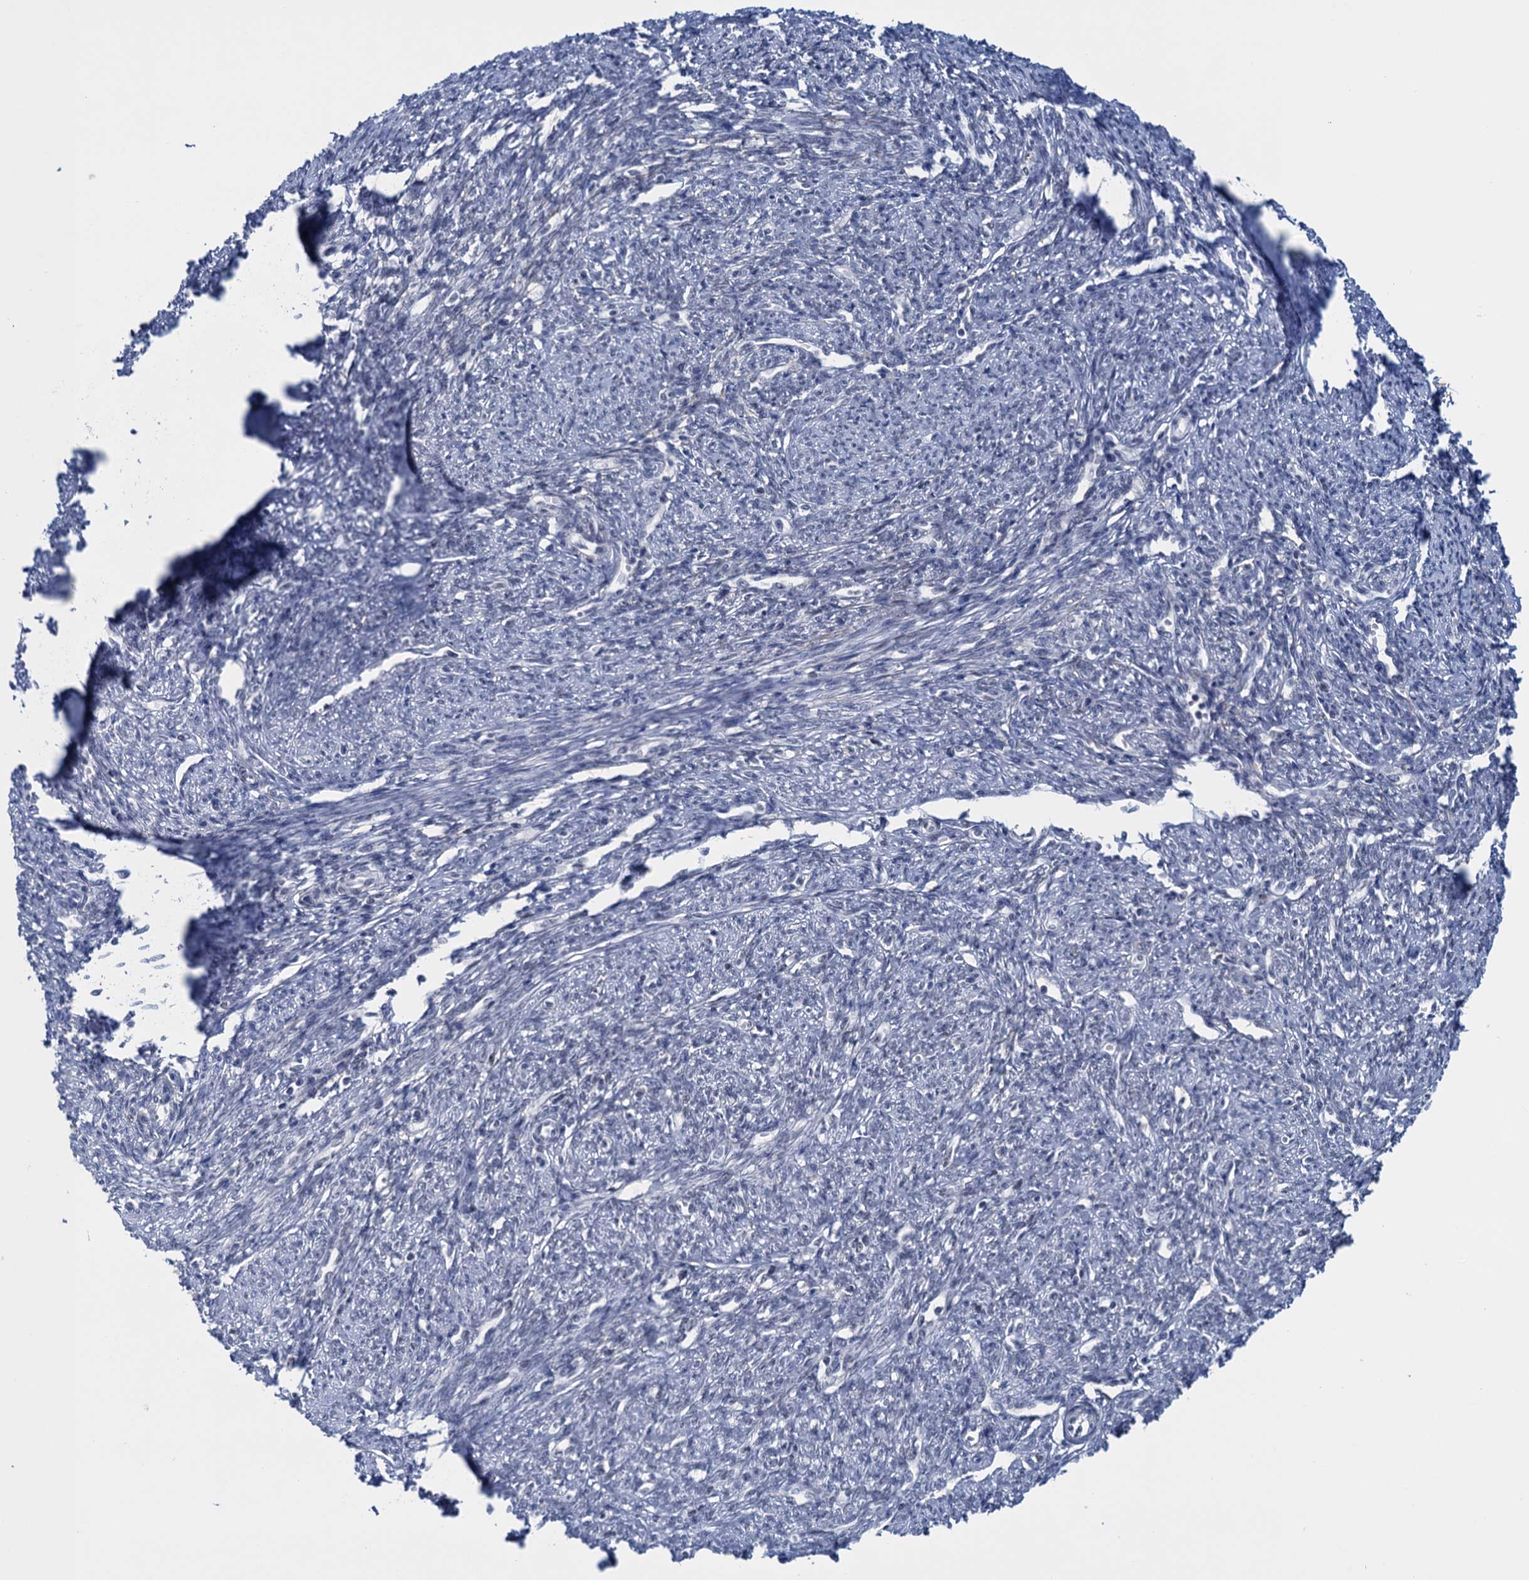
{"staining": {"intensity": "moderate", "quantity": "<25%", "location": "nuclear"}, "tissue": "smooth muscle", "cell_type": "Smooth muscle cells", "image_type": "normal", "snomed": [{"axis": "morphology", "description": "Normal tissue, NOS"}, {"axis": "topography", "description": "Smooth muscle"}, {"axis": "topography", "description": "Uterus"}], "caption": "Immunohistochemistry (IHC) histopathology image of unremarkable human smooth muscle stained for a protein (brown), which shows low levels of moderate nuclear expression in about <25% of smooth muscle cells.", "gene": "SAE1", "patient": {"sex": "female", "age": 59}}